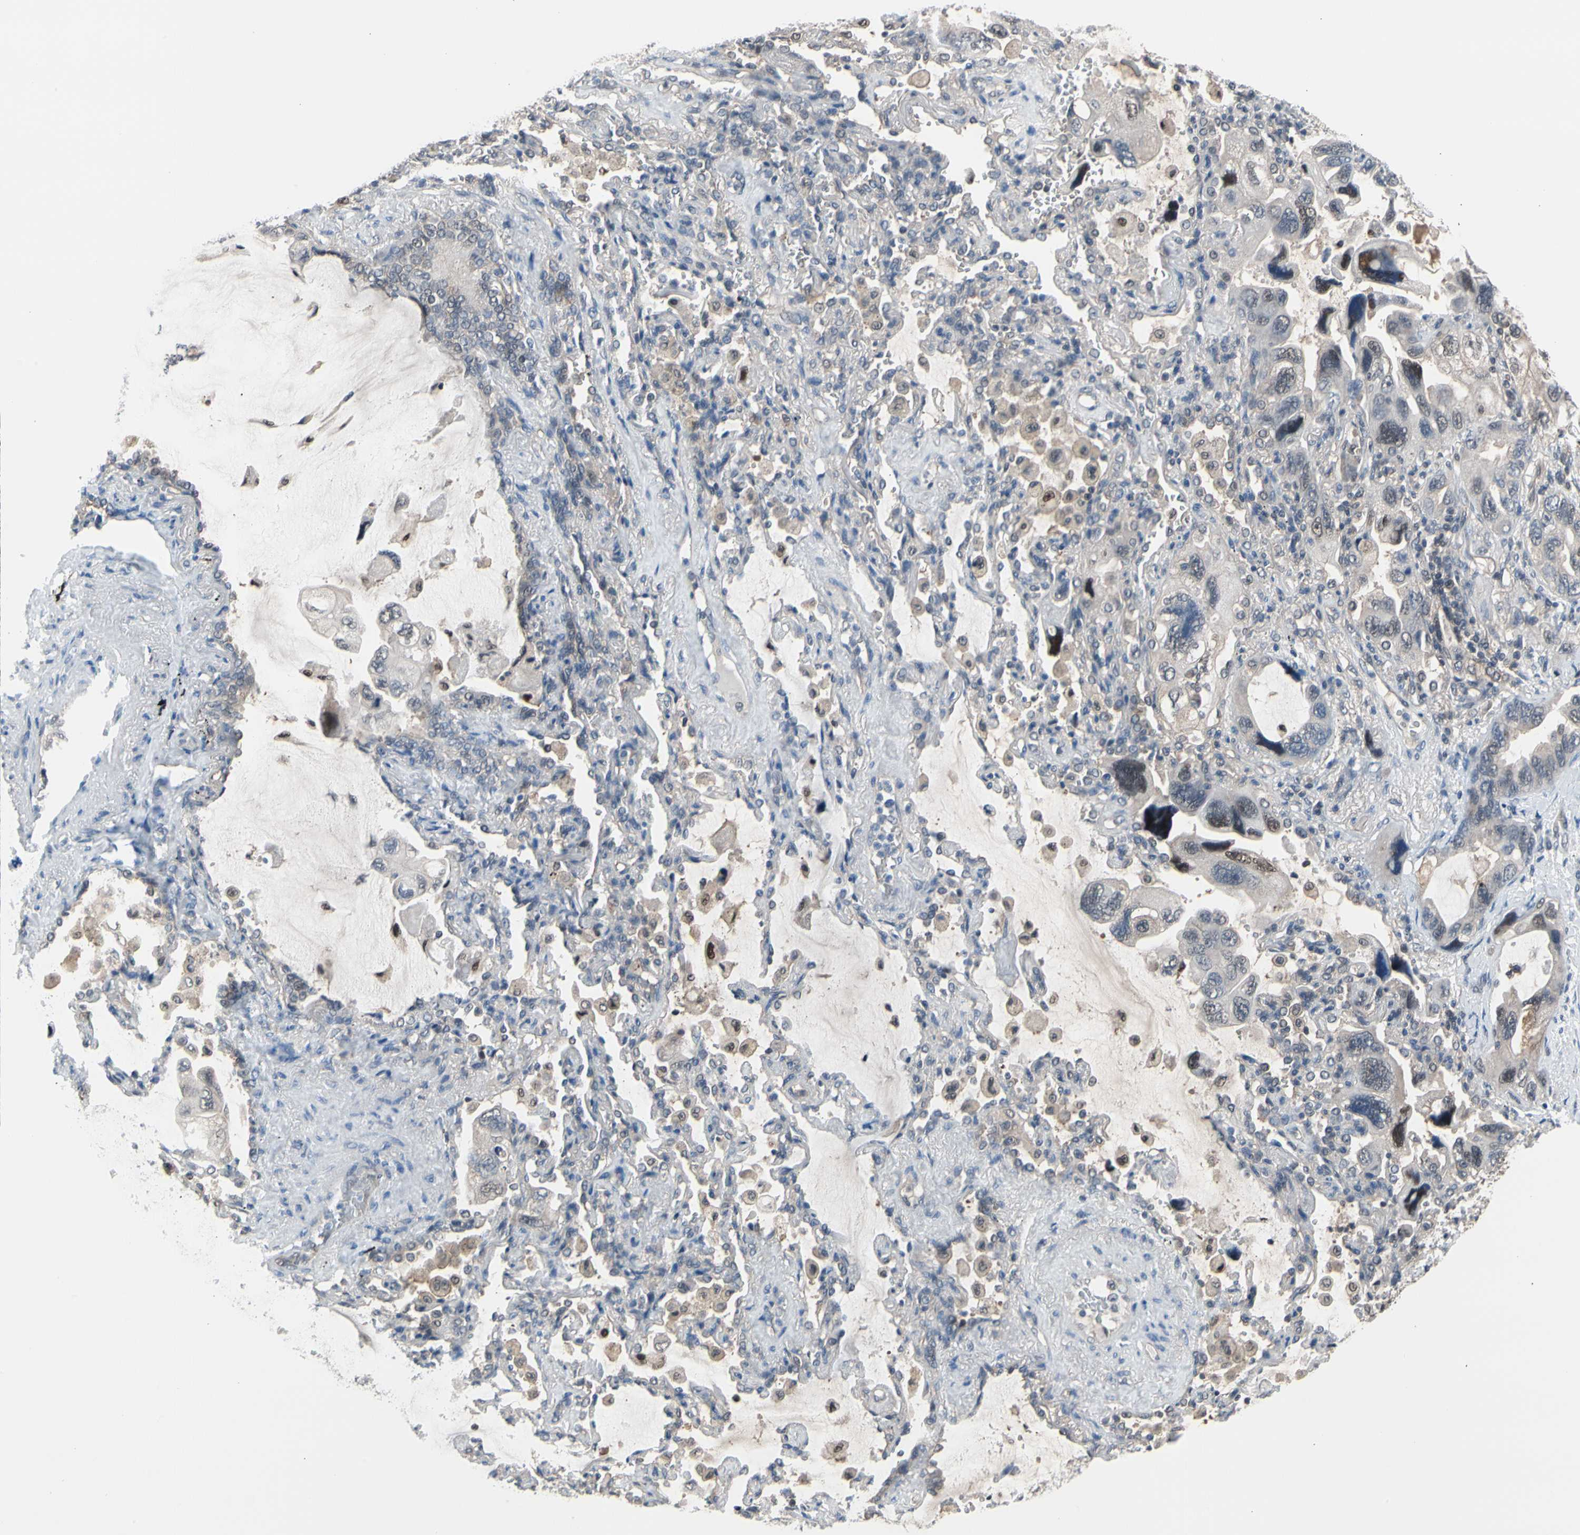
{"staining": {"intensity": "weak", "quantity": "<25%", "location": "cytoplasmic/membranous"}, "tissue": "lung cancer", "cell_type": "Tumor cells", "image_type": "cancer", "snomed": [{"axis": "morphology", "description": "Squamous cell carcinoma, NOS"}, {"axis": "topography", "description": "Lung"}], "caption": "Immunohistochemistry (IHC) micrograph of neoplastic tissue: squamous cell carcinoma (lung) stained with DAB (3,3'-diaminobenzidine) reveals no significant protein expression in tumor cells.", "gene": "PSMA2", "patient": {"sex": "female", "age": 73}}